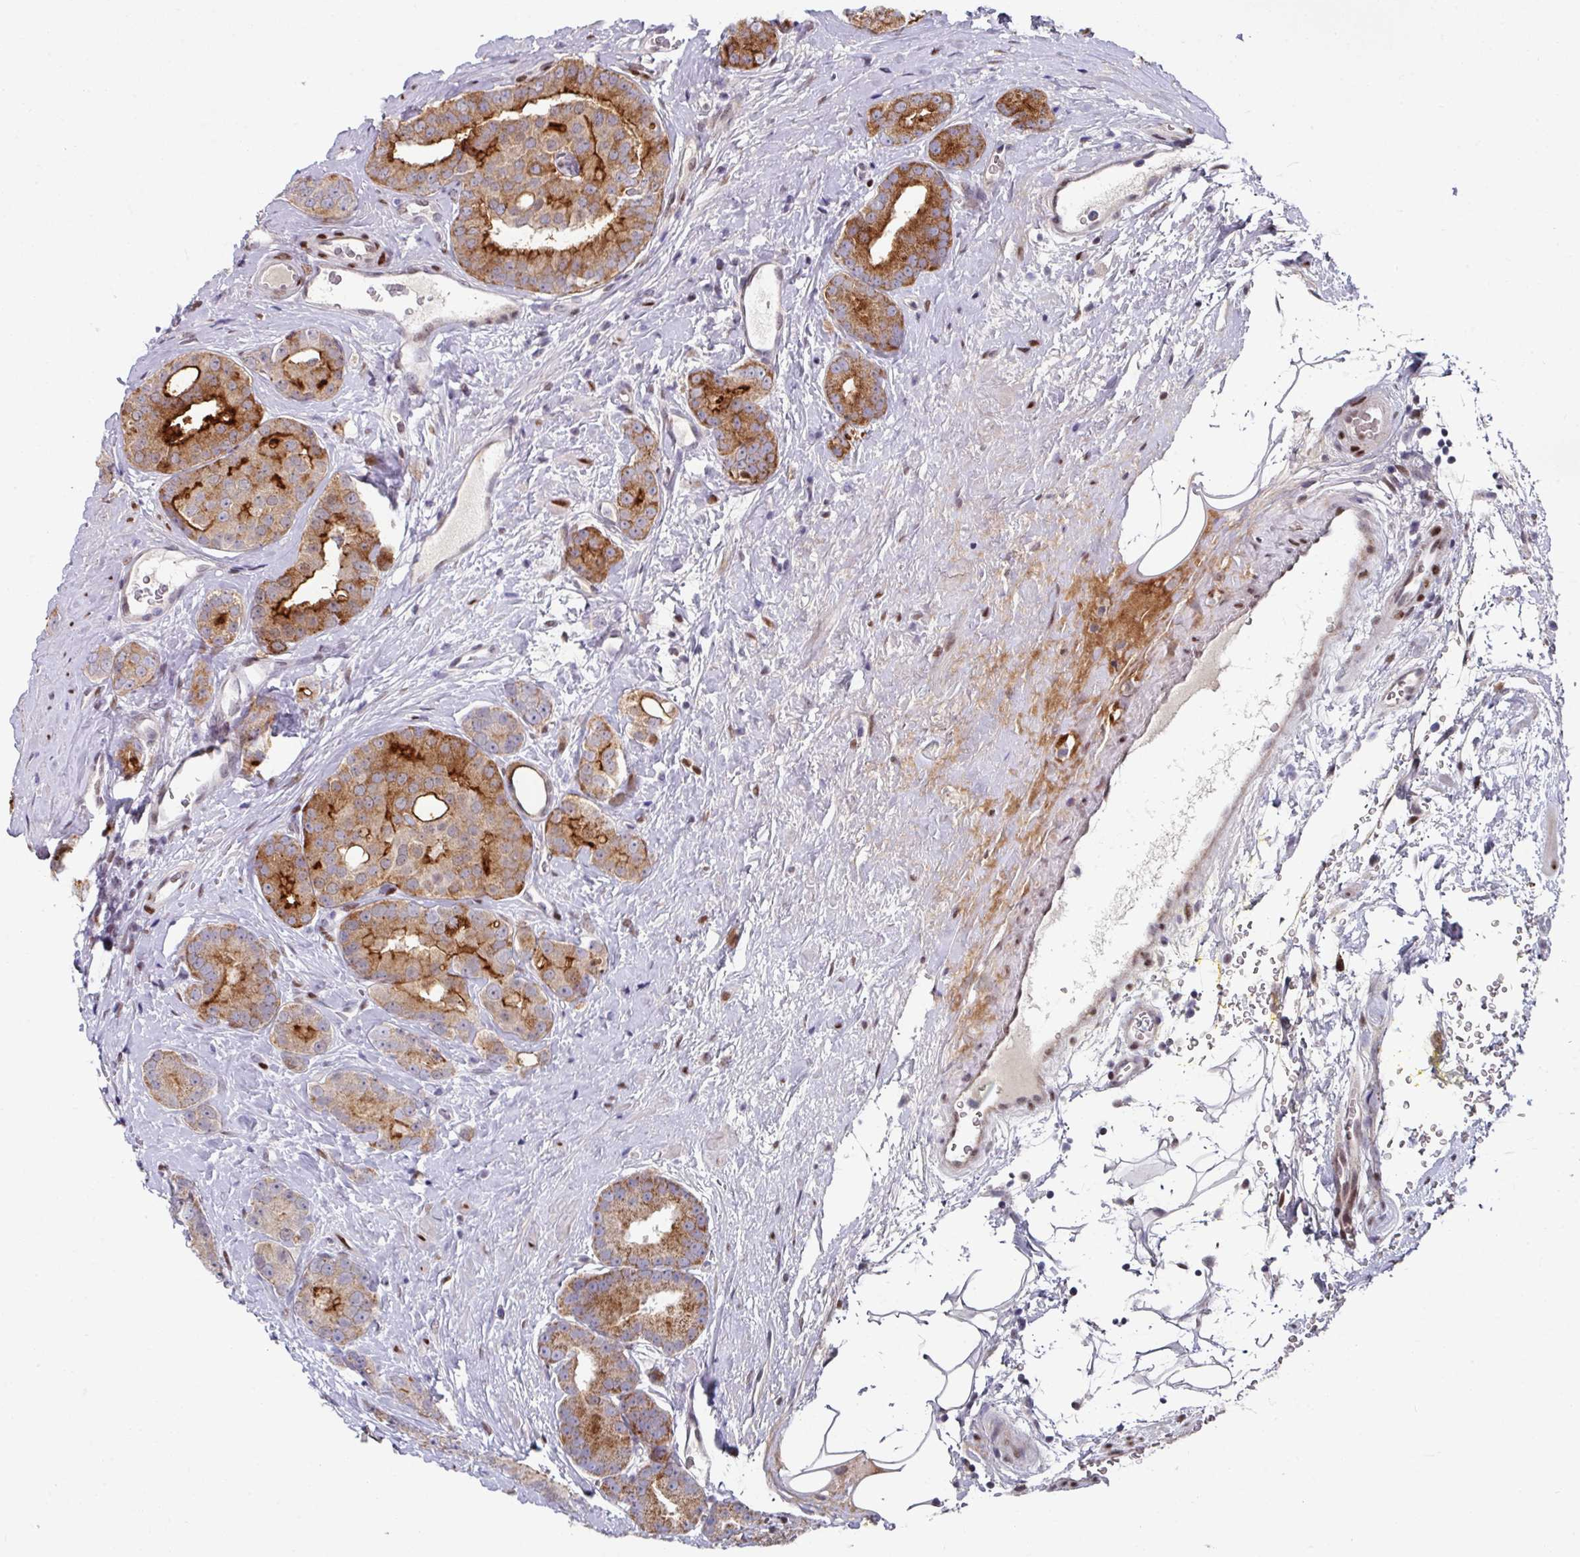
{"staining": {"intensity": "strong", "quantity": ">75%", "location": "cytoplasmic/membranous"}, "tissue": "prostate cancer", "cell_type": "Tumor cells", "image_type": "cancer", "snomed": [{"axis": "morphology", "description": "Adenocarcinoma, High grade"}, {"axis": "topography", "description": "Prostate"}], "caption": "This histopathology image shows prostate cancer (high-grade adenocarcinoma) stained with immunohistochemistry to label a protein in brown. The cytoplasmic/membranous of tumor cells show strong positivity for the protein. Nuclei are counter-stained blue.", "gene": "CBX7", "patient": {"sex": "male", "age": 63}}